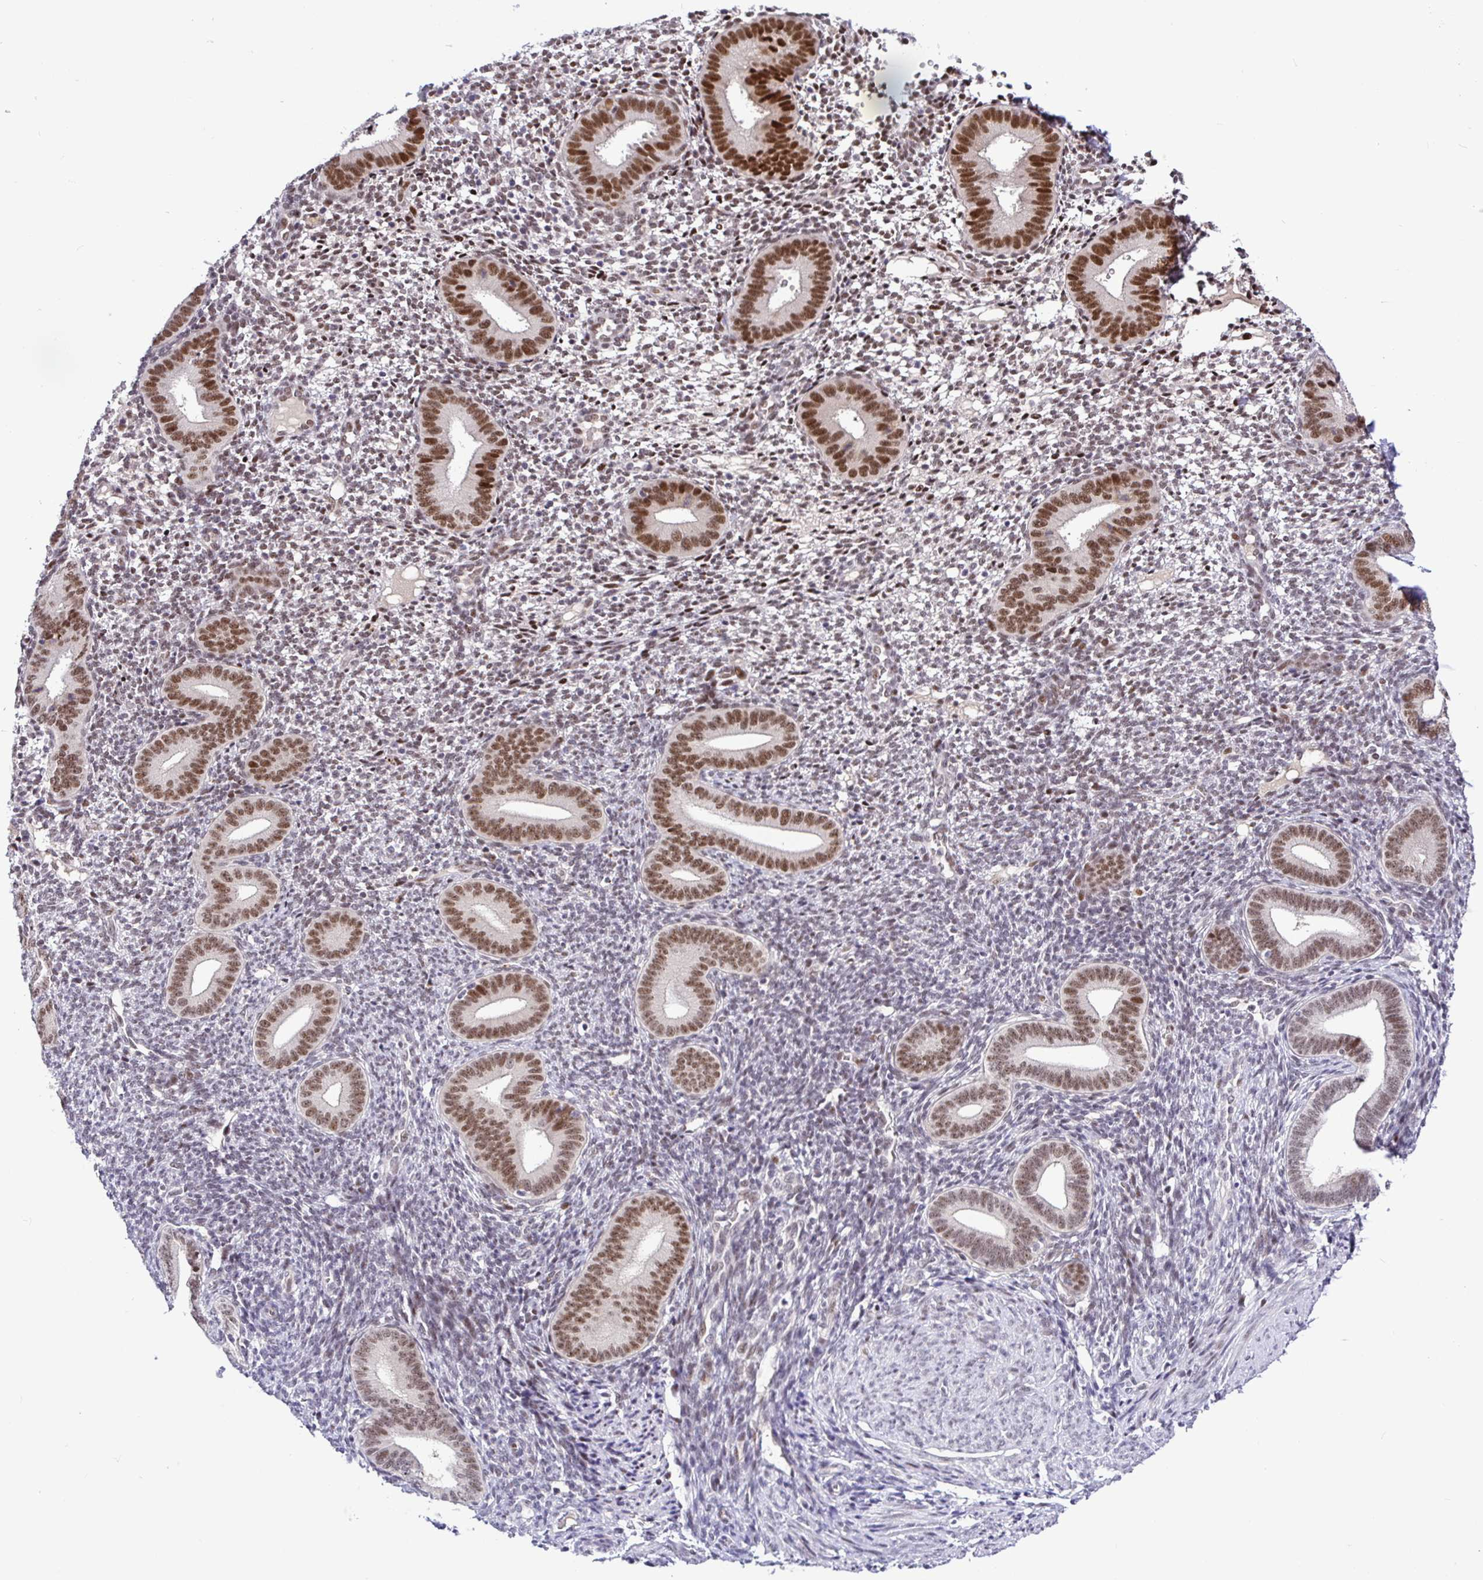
{"staining": {"intensity": "weak", "quantity": "25%-75%", "location": "nuclear"}, "tissue": "endometrium", "cell_type": "Cells in endometrial stroma", "image_type": "normal", "snomed": [{"axis": "morphology", "description": "Normal tissue, NOS"}, {"axis": "topography", "description": "Endometrium"}], "caption": "Immunohistochemical staining of normal human endometrium shows 25%-75% levels of weak nuclear protein expression in approximately 25%-75% of cells in endometrial stroma.", "gene": "NUP188", "patient": {"sex": "female", "age": 40}}